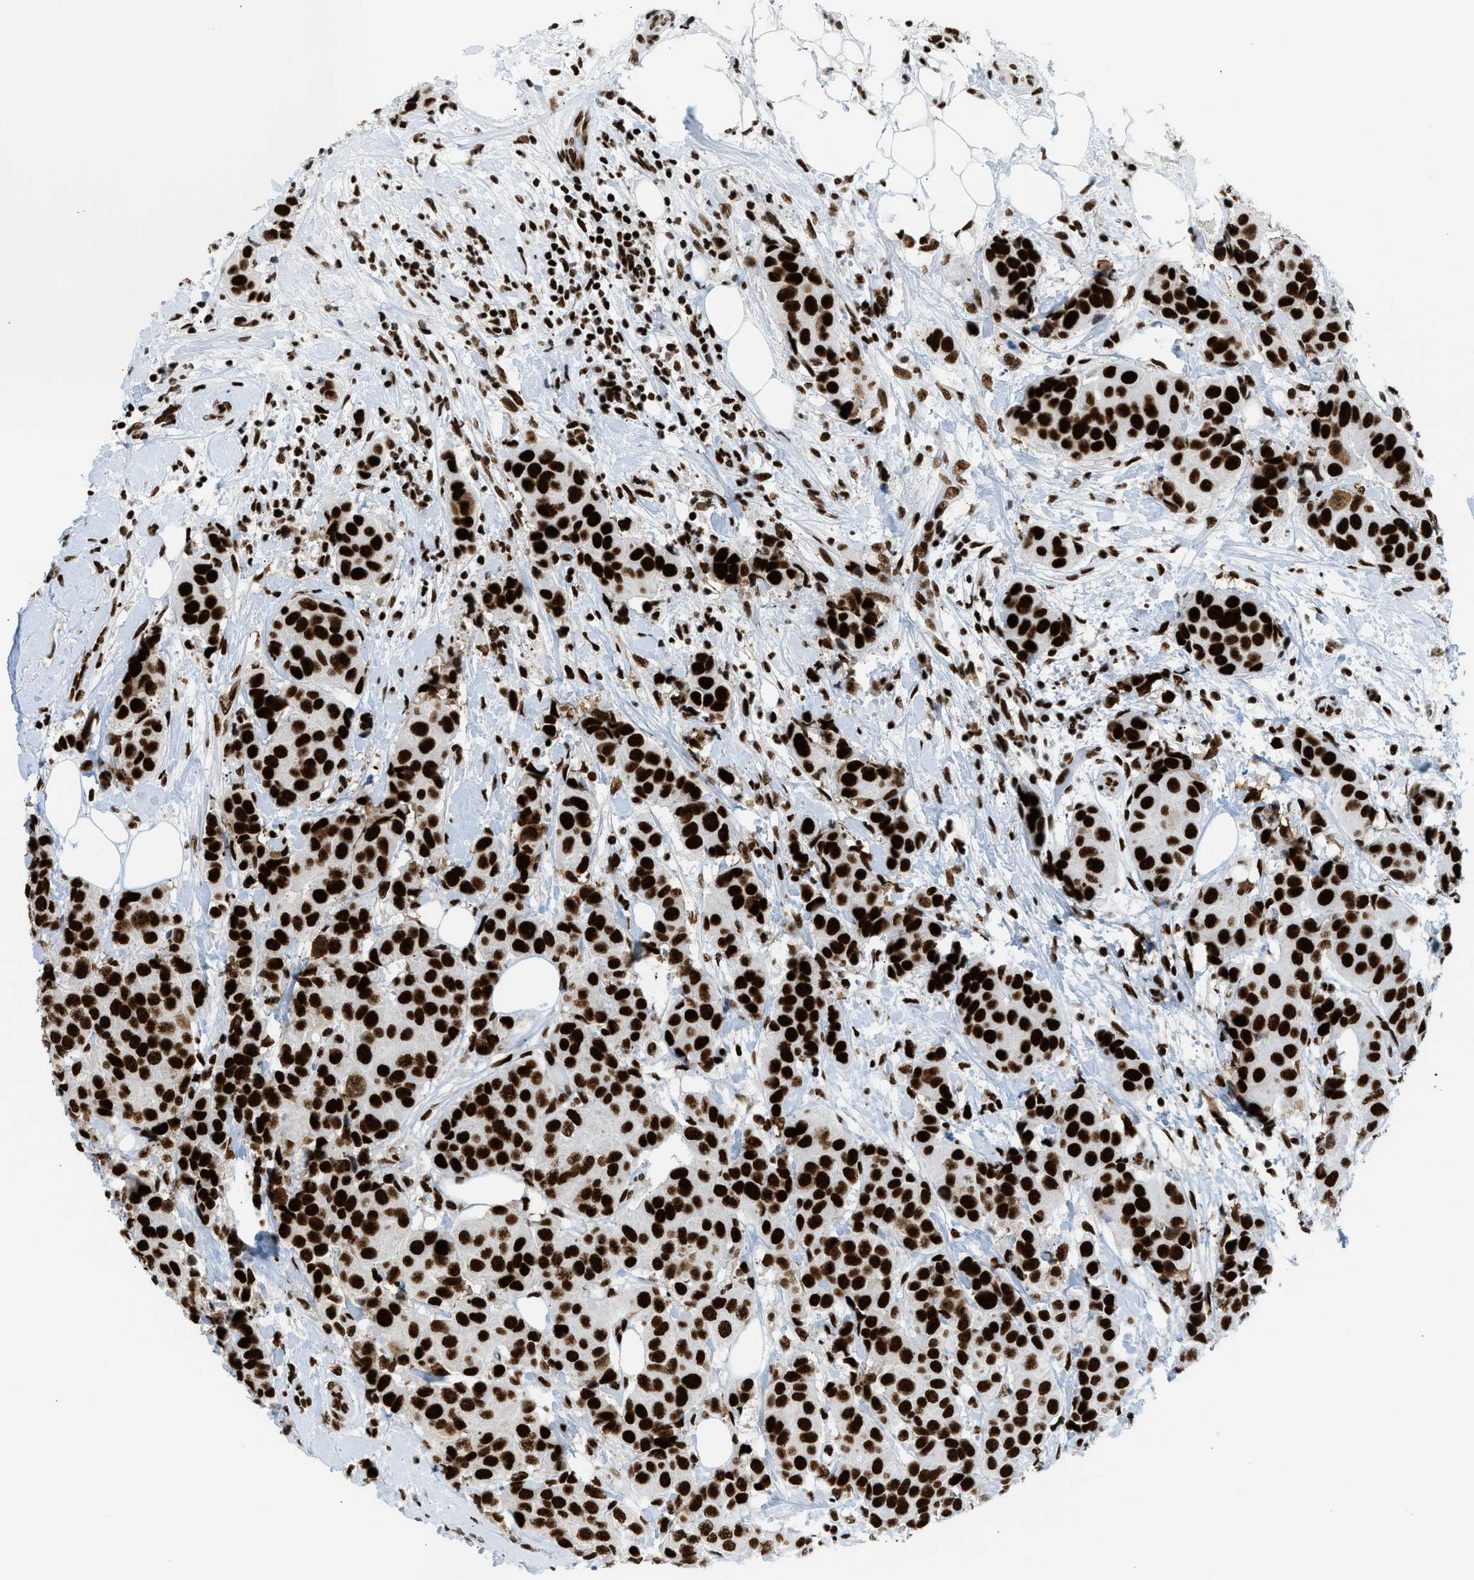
{"staining": {"intensity": "strong", "quantity": ">75%", "location": "nuclear"}, "tissue": "breast cancer", "cell_type": "Tumor cells", "image_type": "cancer", "snomed": [{"axis": "morphology", "description": "Normal tissue, NOS"}, {"axis": "morphology", "description": "Duct carcinoma"}, {"axis": "topography", "description": "Breast"}], "caption": "Immunohistochemical staining of human breast cancer (intraductal carcinoma) shows high levels of strong nuclear protein staining in about >75% of tumor cells.", "gene": "PIF1", "patient": {"sex": "female", "age": 39}}